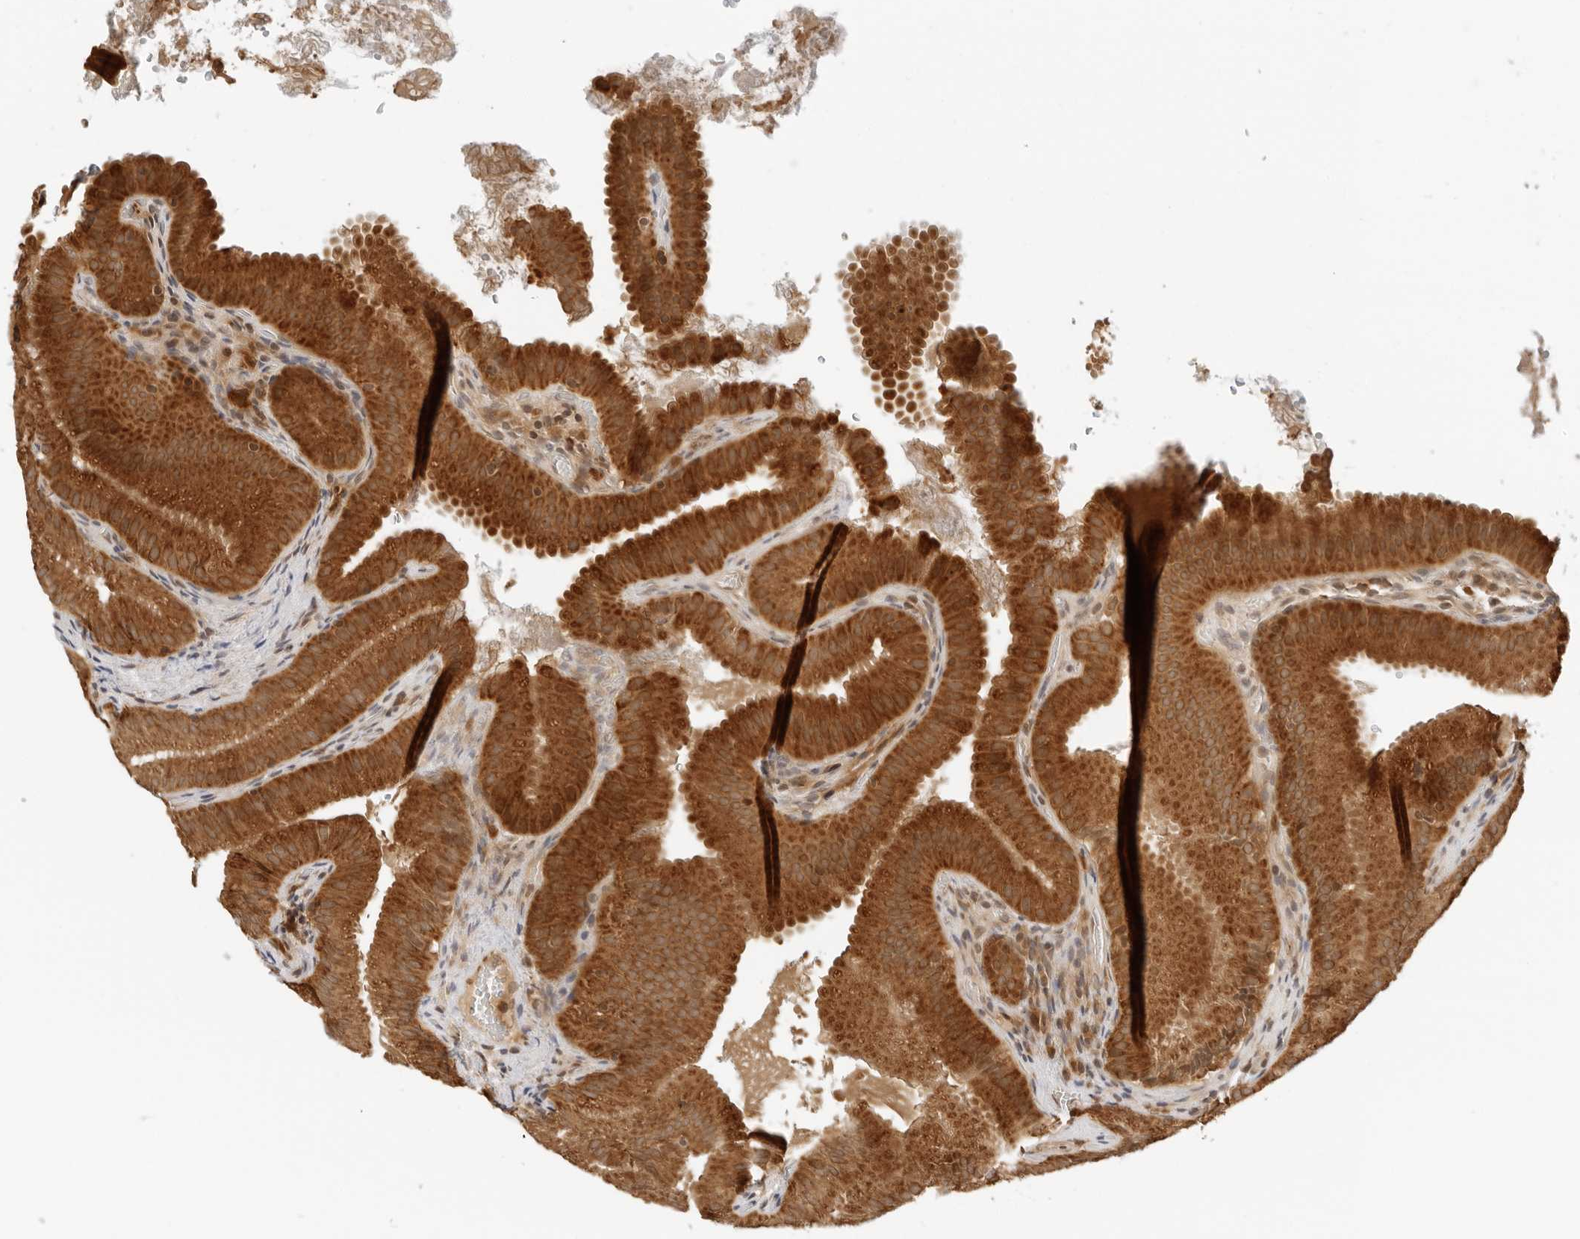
{"staining": {"intensity": "strong", "quantity": ">75%", "location": "cytoplasmic/membranous"}, "tissue": "gallbladder", "cell_type": "Glandular cells", "image_type": "normal", "snomed": [{"axis": "morphology", "description": "Normal tissue, NOS"}, {"axis": "topography", "description": "Gallbladder"}], "caption": "Immunohistochemistry (IHC) of benign human gallbladder demonstrates high levels of strong cytoplasmic/membranous positivity in about >75% of glandular cells.", "gene": "RC3H1", "patient": {"sex": "female", "age": 30}}